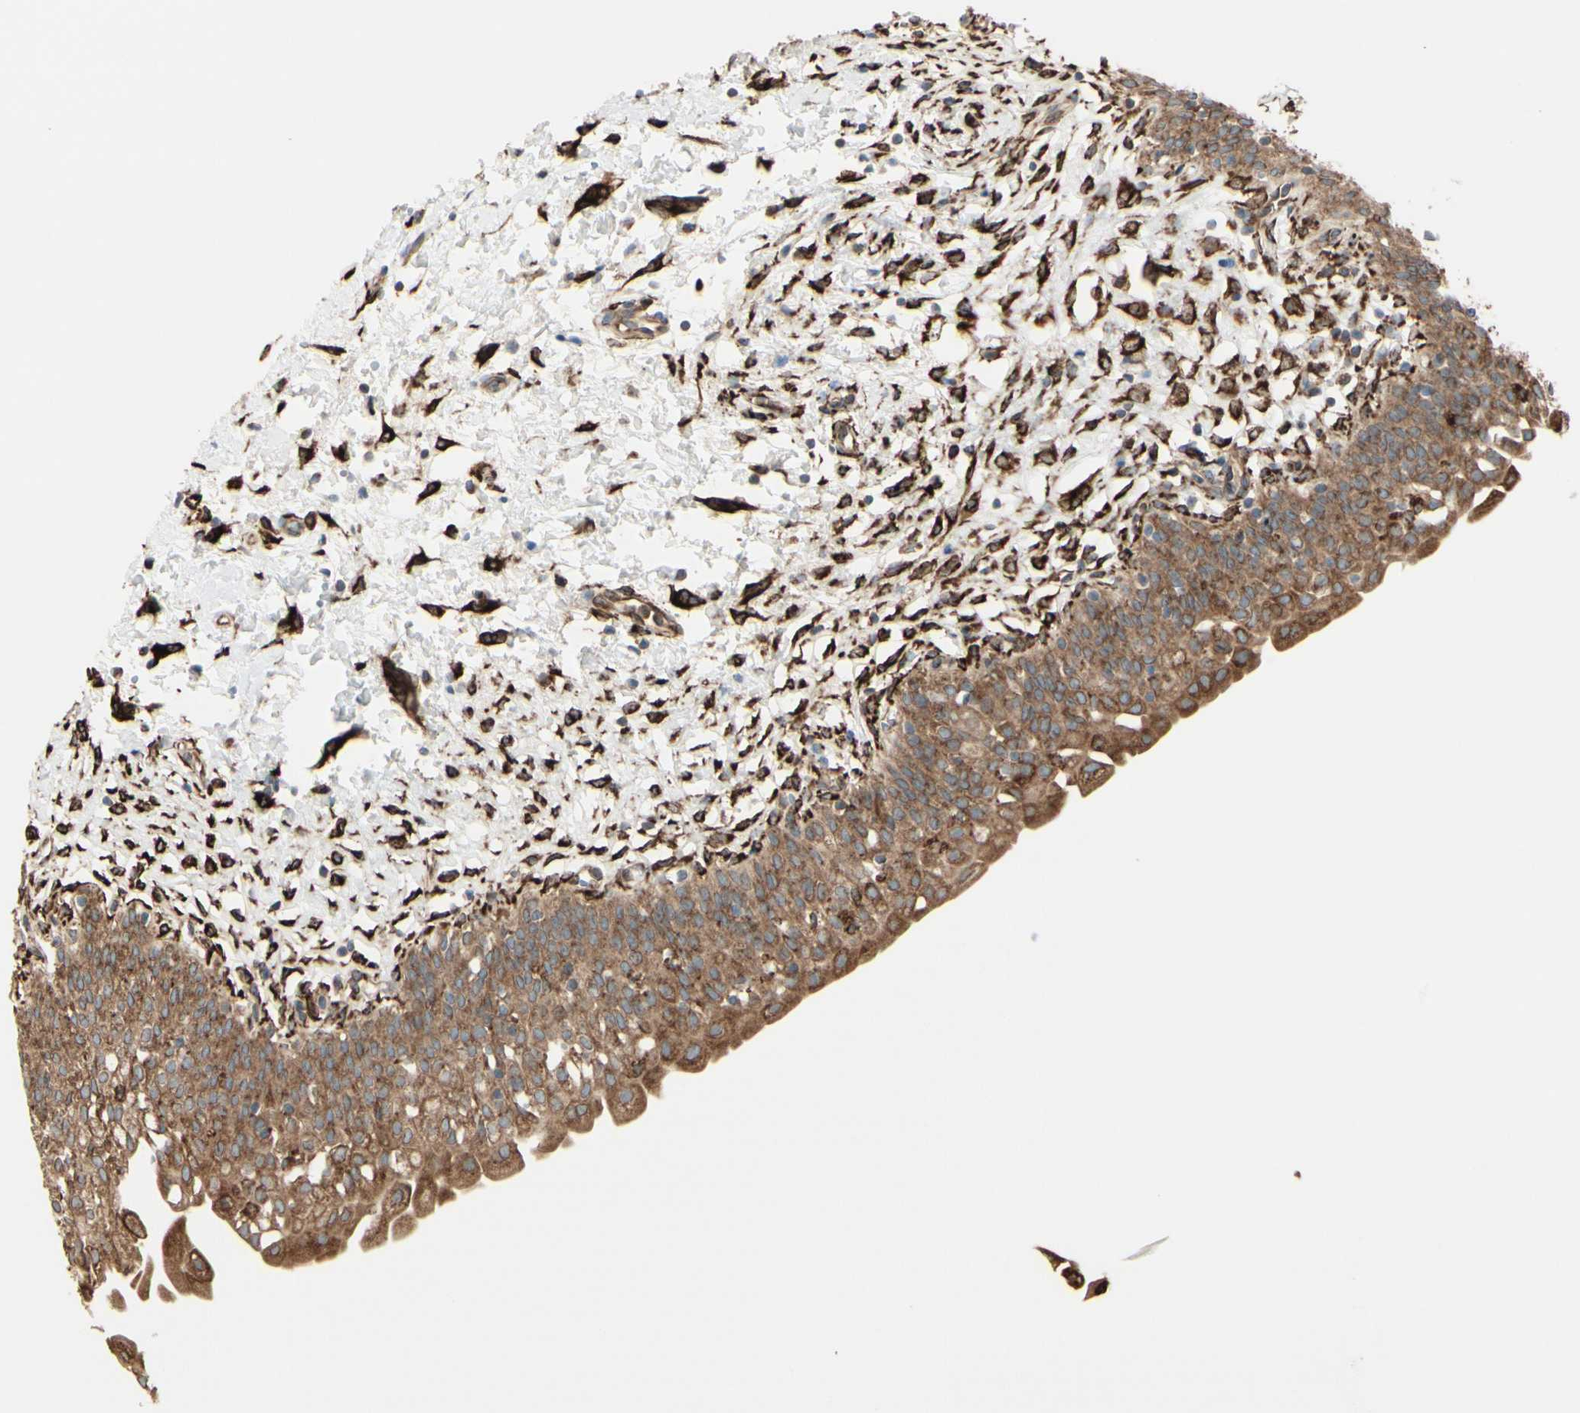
{"staining": {"intensity": "strong", "quantity": ">75%", "location": "cytoplasmic/membranous"}, "tissue": "urinary bladder", "cell_type": "Urothelial cells", "image_type": "normal", "snomed": [{"axis": "morphology", "description": "Normal tissue, NOS"}, {"axis": "topography", "description": "Urinary bladder"}], "caption": "This is an image of immunohistochemistry staining of benign urinary bladder, which shows strong staining in the cytoplasmic/membranous of urothelial cells.", "gene": "RRBP1", "patient": {"sex": "male", "age": 55}}